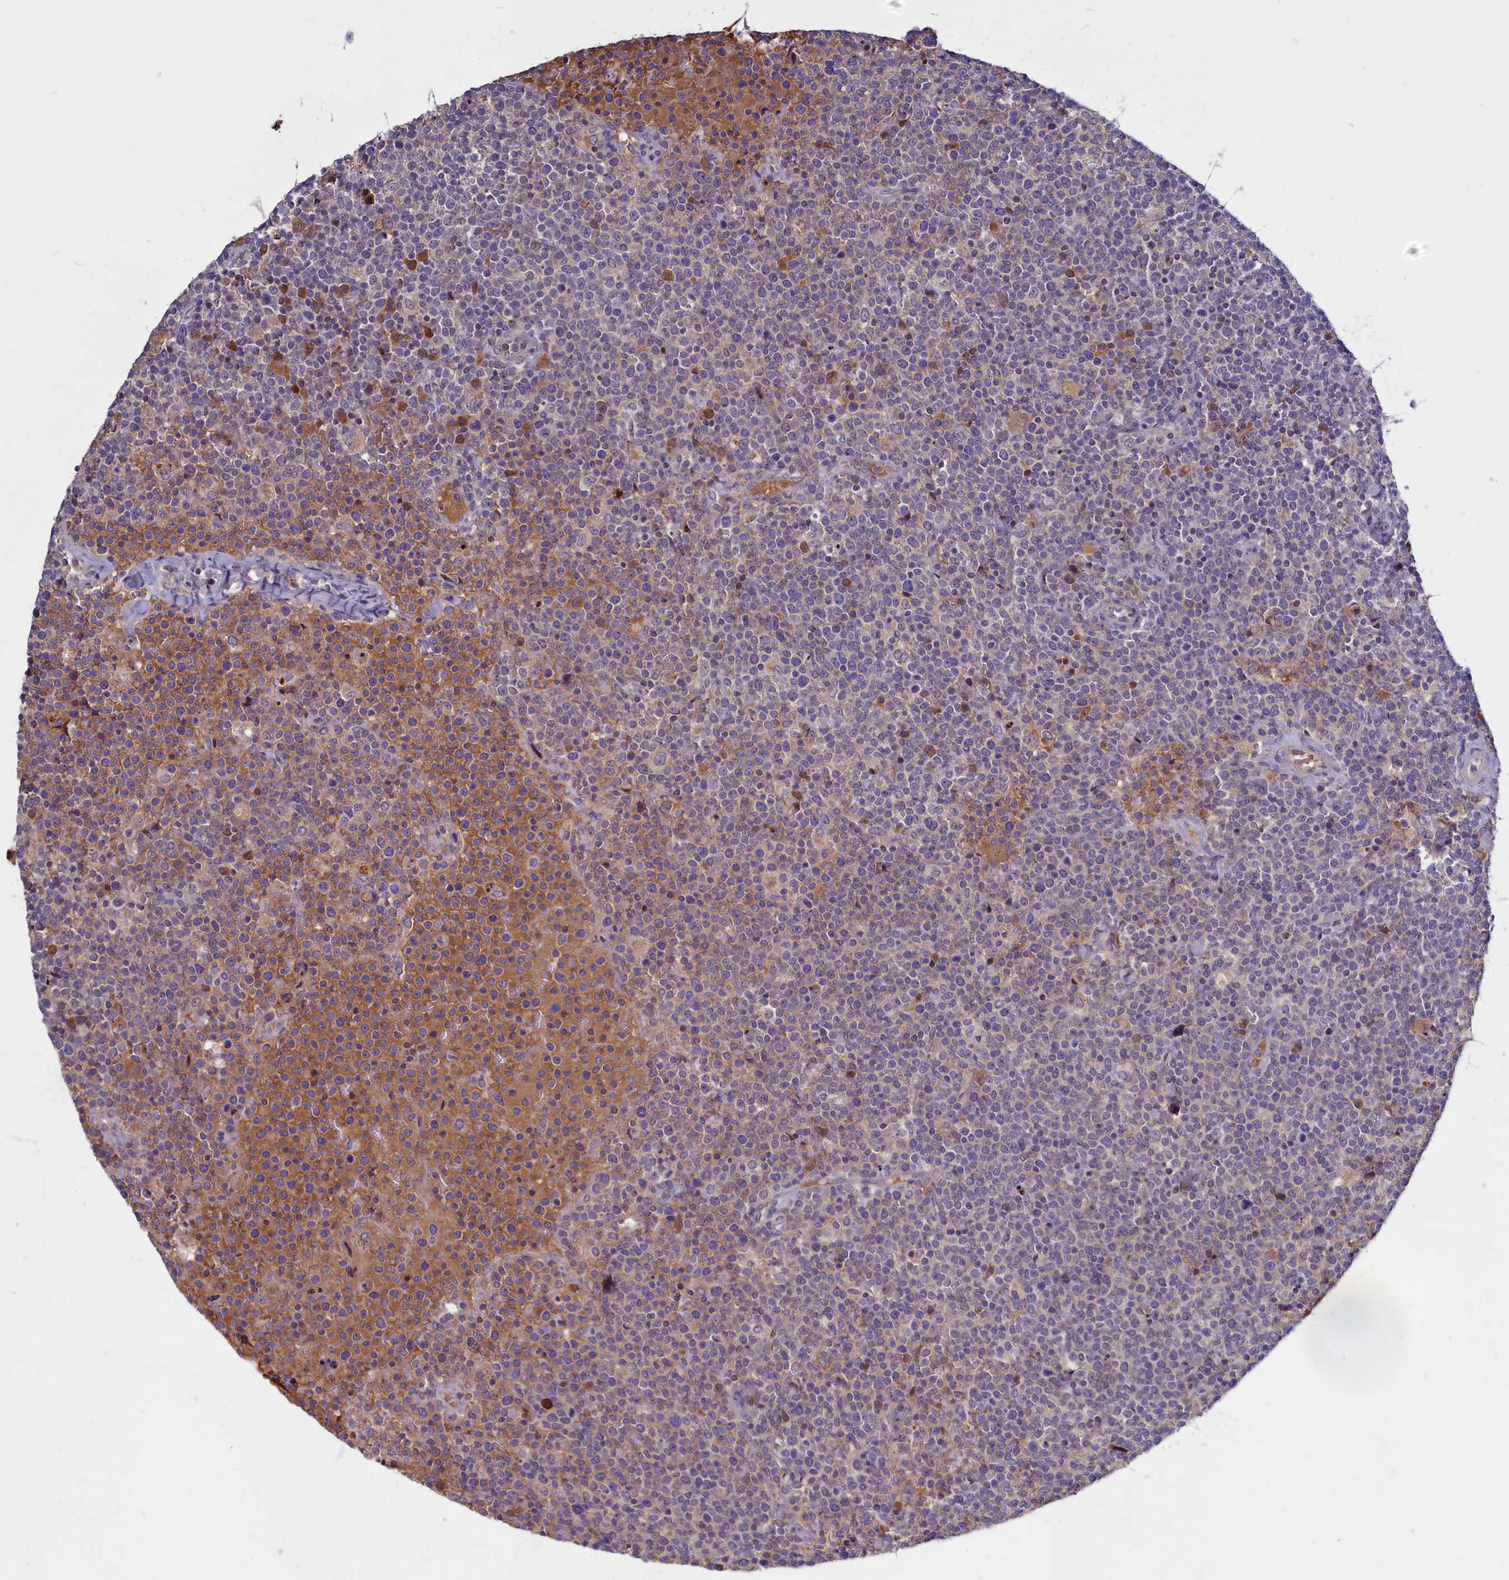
{"staining": {"intensity": "weak", "quantity": "<25%", "location": "cytoplasmic/membranous"}, "tissue": "lymphoma", "cell_type": "Tumor cells", "image_type": "cancer", "snomed": [{"axis": "morphology", "description": "Malignant lymphoma, non-Hodgkin's type, High grade"}, {"axis": "topography", "description": "Lymph node"}], "caption": "Image shows no significant protein expression in tumor cells of malignant lymphoma, non-Hodgkin's type (high-grade).", "gene": "SV2C", "patient": {"sex": "male", "age": 61}}